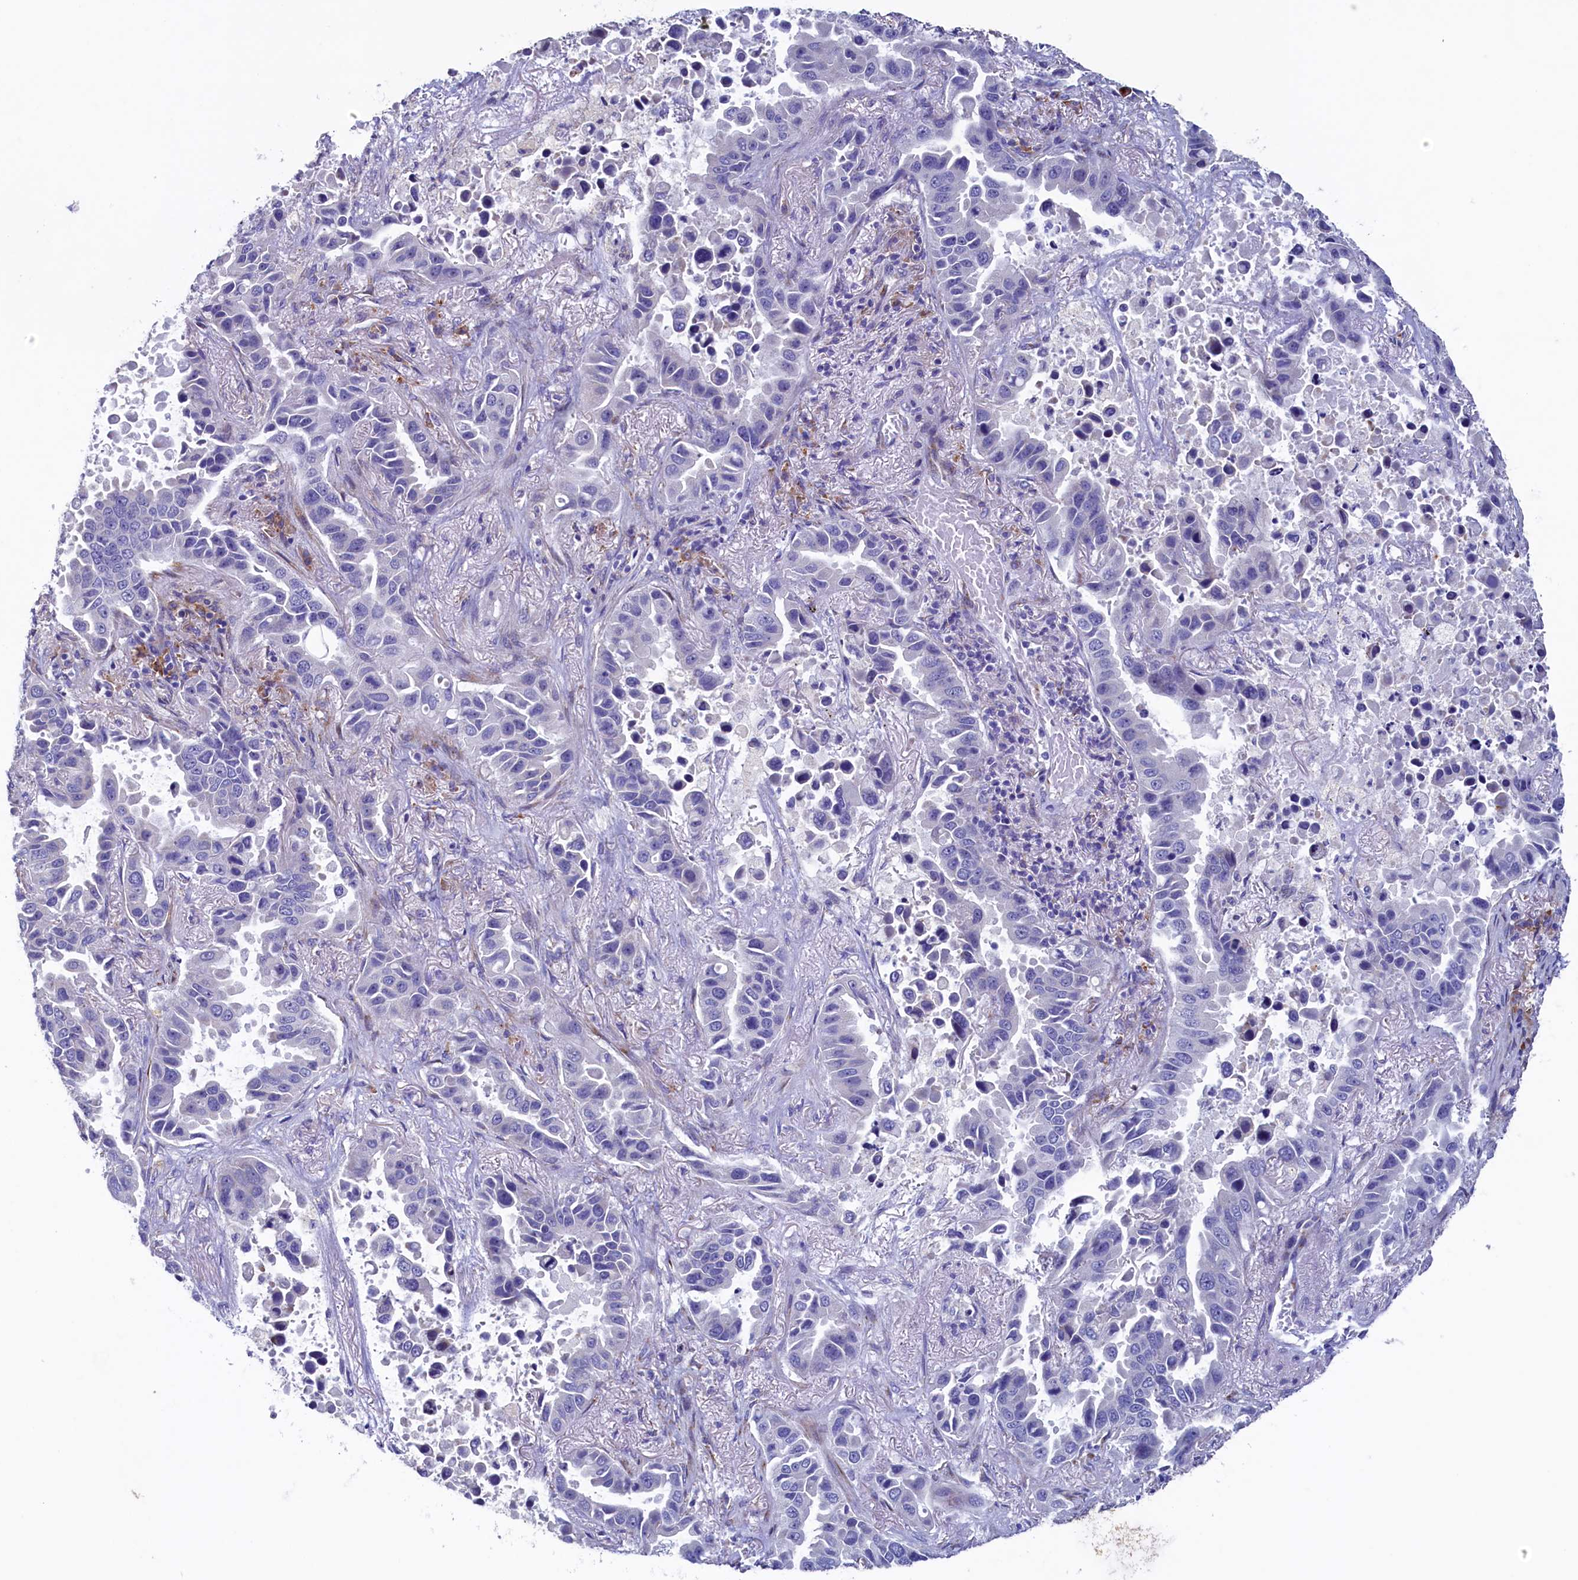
{"staining": {"intensity": "negative", "quantity": "none", "location": "none"}, "tissue": "lung cancer", "cell_type": "Tumor cells", "image_type": "cancer", "snomed": [{"axis": "morphology", "description": "Adenocarcinoma, NOS"}, {"axis": "topography", "description": "Lung"}], "caption": "IHC micrograph of neoplastic tissue: human lung adenocarcinoma stained with DAB (3,3'-diaminobenzidine) exhibits no significant protein positivity in tumor cells. (DAB immunohistochemistry (IHC), high magnification).", "gene": "CBLIF", "patient": {"sex": "male", "age": 64}}